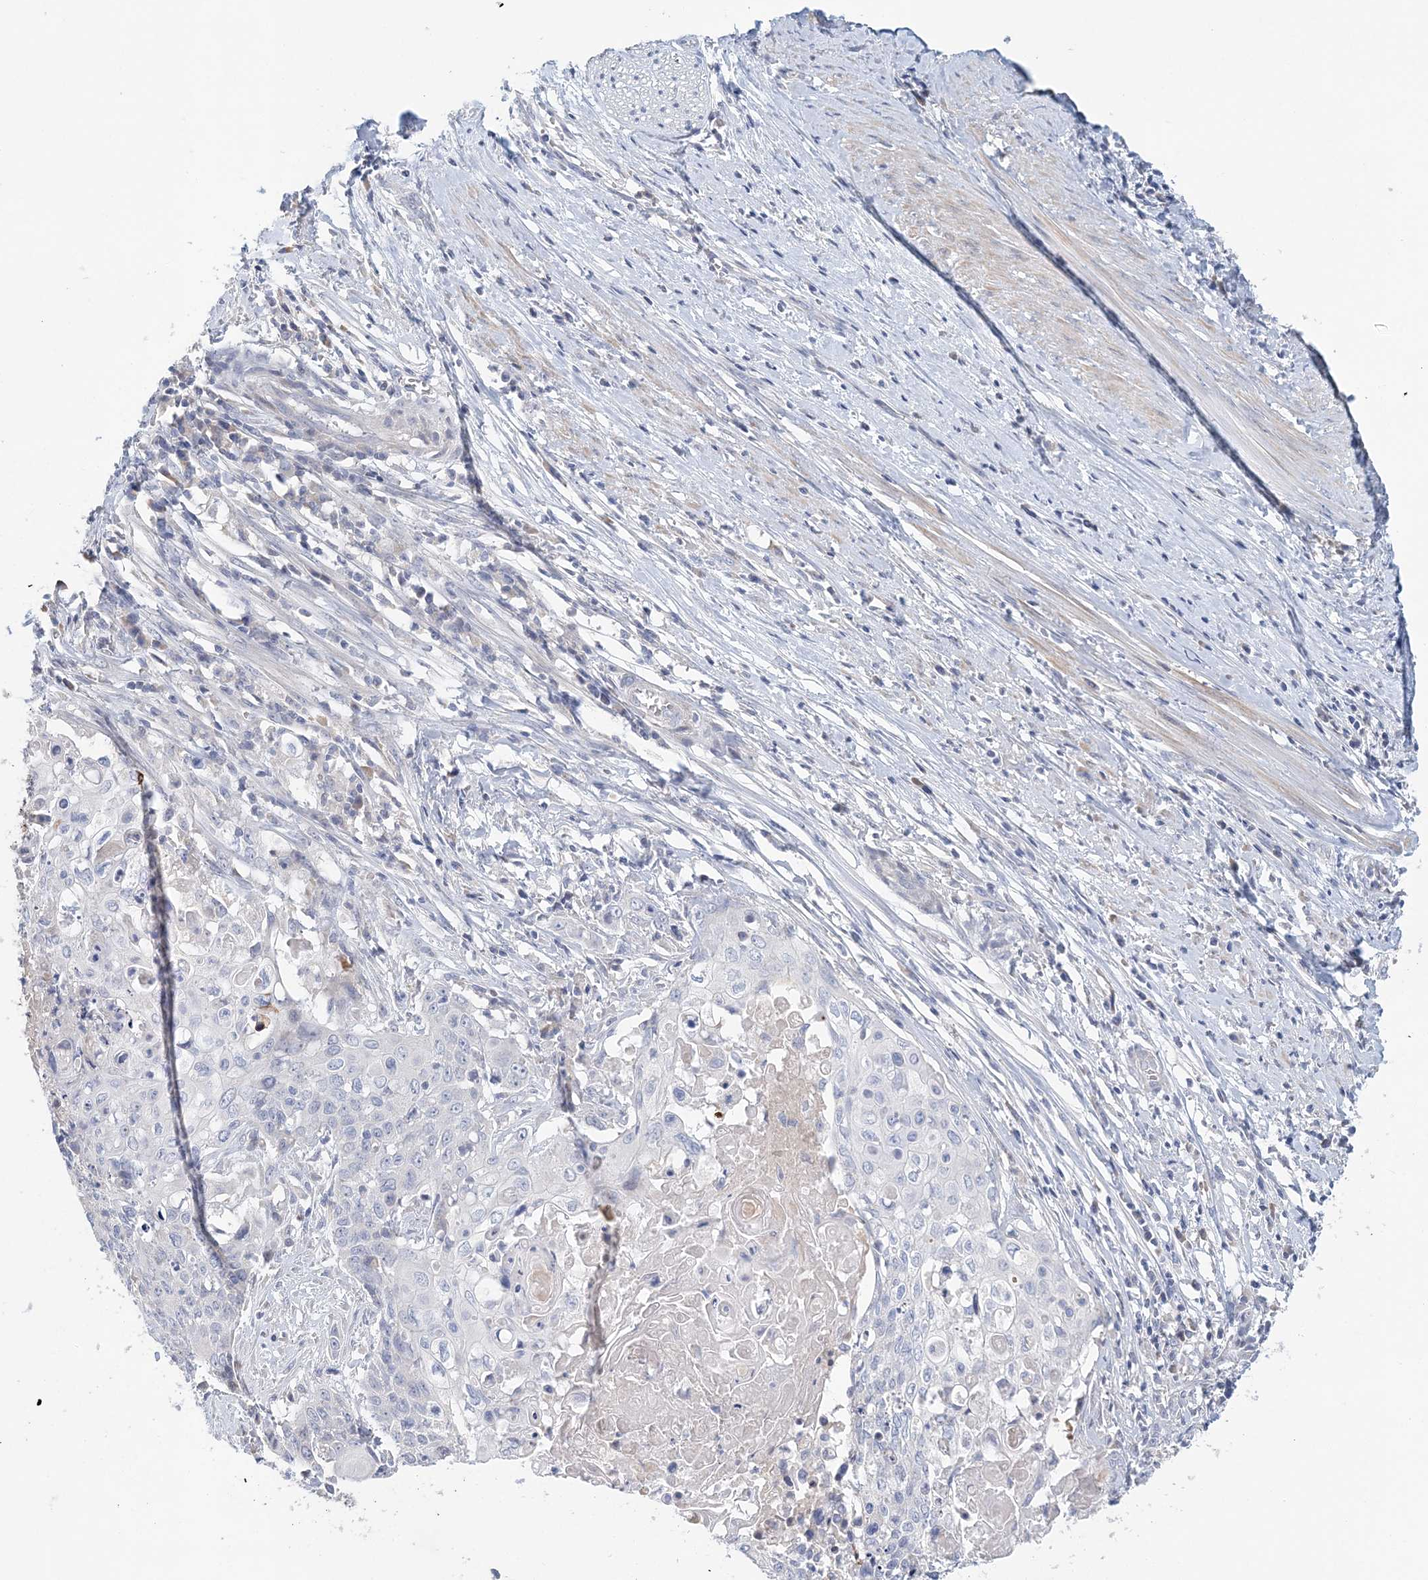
{"staining": {"intensity": "negative", "quantity": "none", "location": "none"}, "tissue": "cervical cancer", "cell_type": "Tumor cells", "image_type": "cancer", "snomed": [{"axis": "morphology", "description": "Squamous cell carcinoma, NOS"}, {"axis": "topography", "description": "Cervix"}], "caption": "A high-resolution micrograph shows immunohistochemistry (IHC) staining of cervical cancer, which shows no significant expression in tumor cells. (DAB IHC with hematoxylin counter stain).", "gene": "LRRIQ4", "patient": {"sex": "female", "age": 39}}